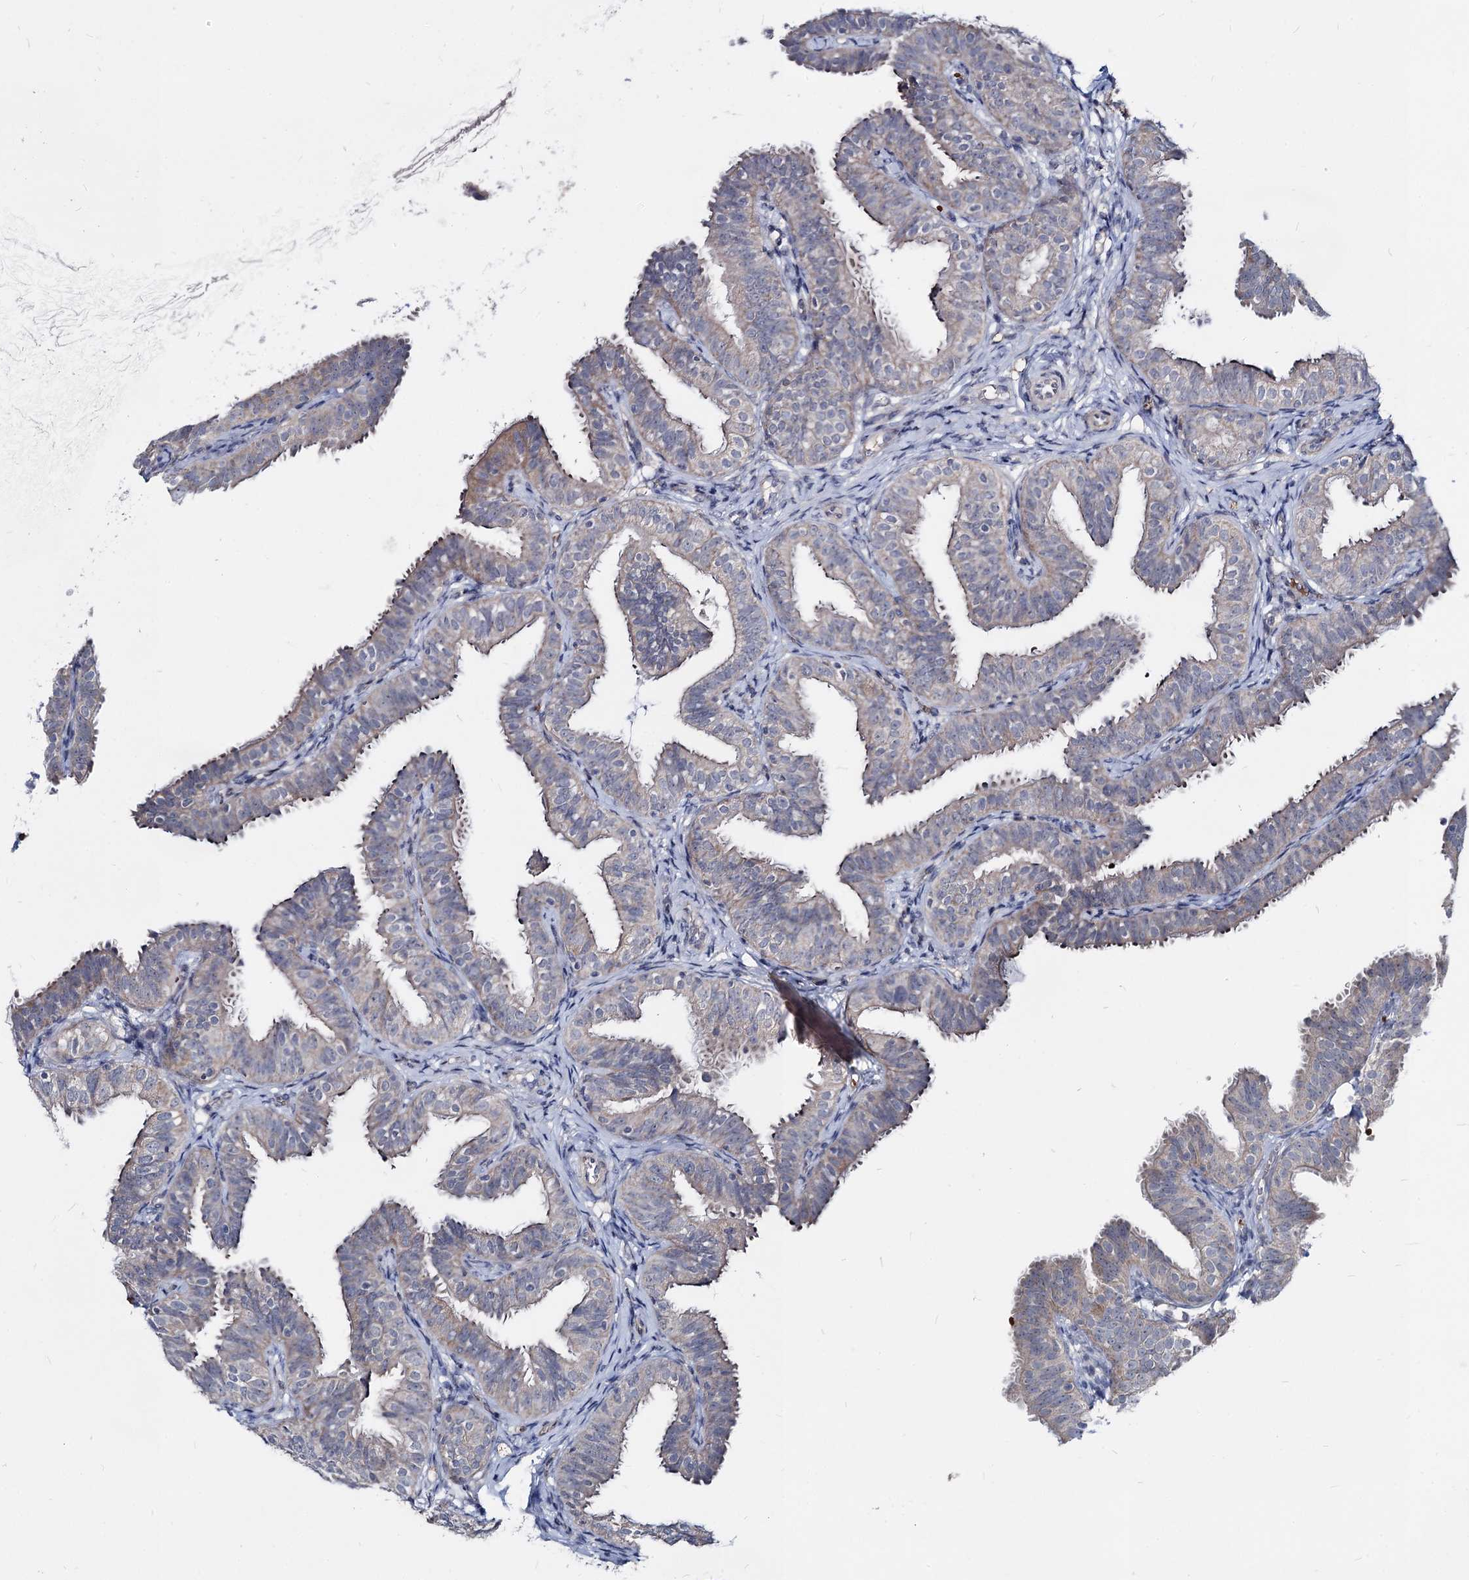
{"staining": {"intensity": "weak", "quantity": "<25%", "location": "cytoplasmic/membranous"}, "tissue": "fallopian tube", "cell_type": "Glandular cells", "image_type": "normal", "snomed": [{"axis": "morphology", "description": "Normal tissue, NOS"}, {"axis": "topography", "description": "Fallopian tube"}], "caption": "An image of fallopian tube stained for a protein demonstrates no brown staining in glandular cells.", "gene": "RNF6", "patient": {"sex": "female", "age": 35}}